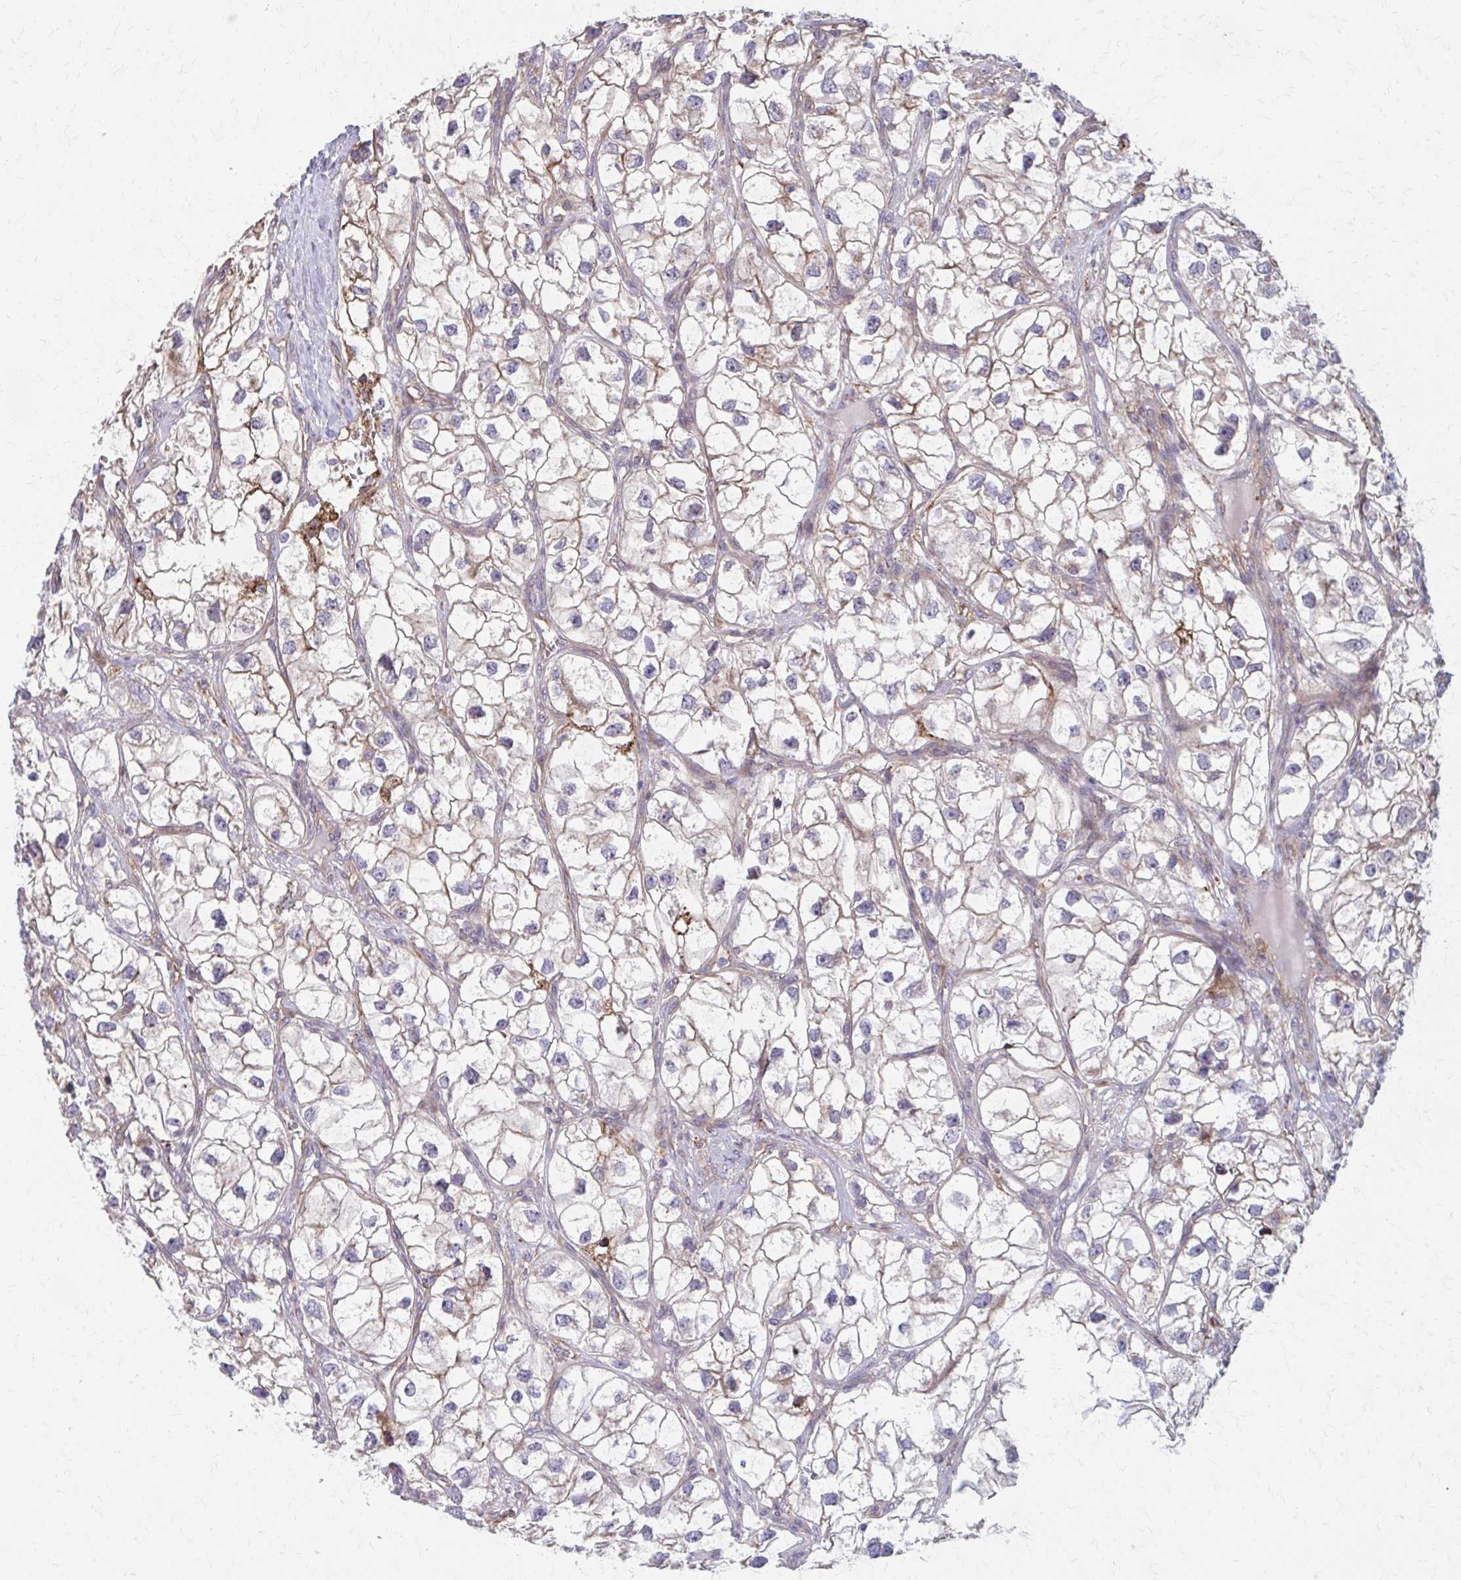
{"staining": {"intensity": "weak", "quantity": "<25%", "location": "cytoplasmic/membranous"}, "tissue": "renal cancer", "cell_type": "Tumor cells", "image_type": "cancer", "snomed": [{"axis": "morphology", "description": "Adenocarcinoma, NOS"}, {"axis": "topography", "description": "Kidney"}], "caption": "IHC micrograph of renal cancer (adenocarcinoma) stained for a protein (brown), which exhibits no staining in tumor cells.", "gene": "MMP14", "patient": {"sex": "male", "age": 59}}